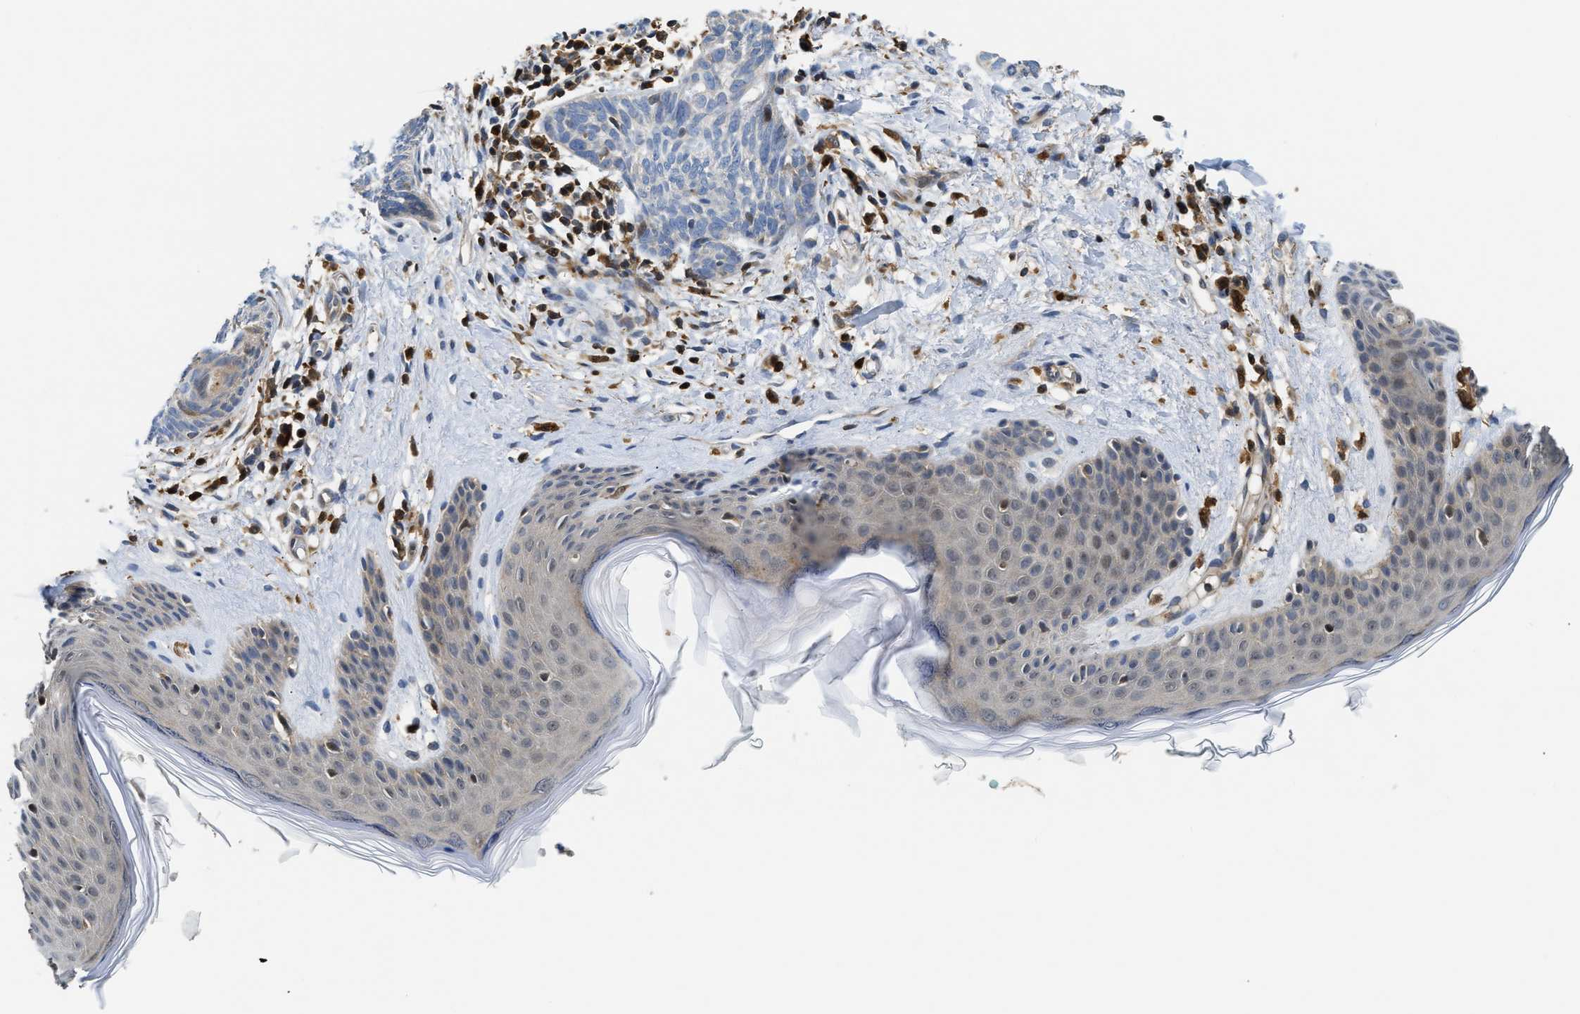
{"staining": {"intensity": "negative", "quantity": "none", "location": "none"}, "tissue": "skin cancer", "cell_type": "Tumor cells", "image_type": "cancer", "snomed": [{"axis": "morphology", "description": "Basal cell carcinoma"}, {"axis": "topography", "description": "Skin"}], "caption": "Immunohistochemistry micrograph of neoplastic tissue: human skin cancer stained with DAB (3,3'-diaminobenzidine) demonstrates no significant protein staining in tumor cells.", "gene": "OSTF1", "patient": {"sex": "female", "age": 59}}